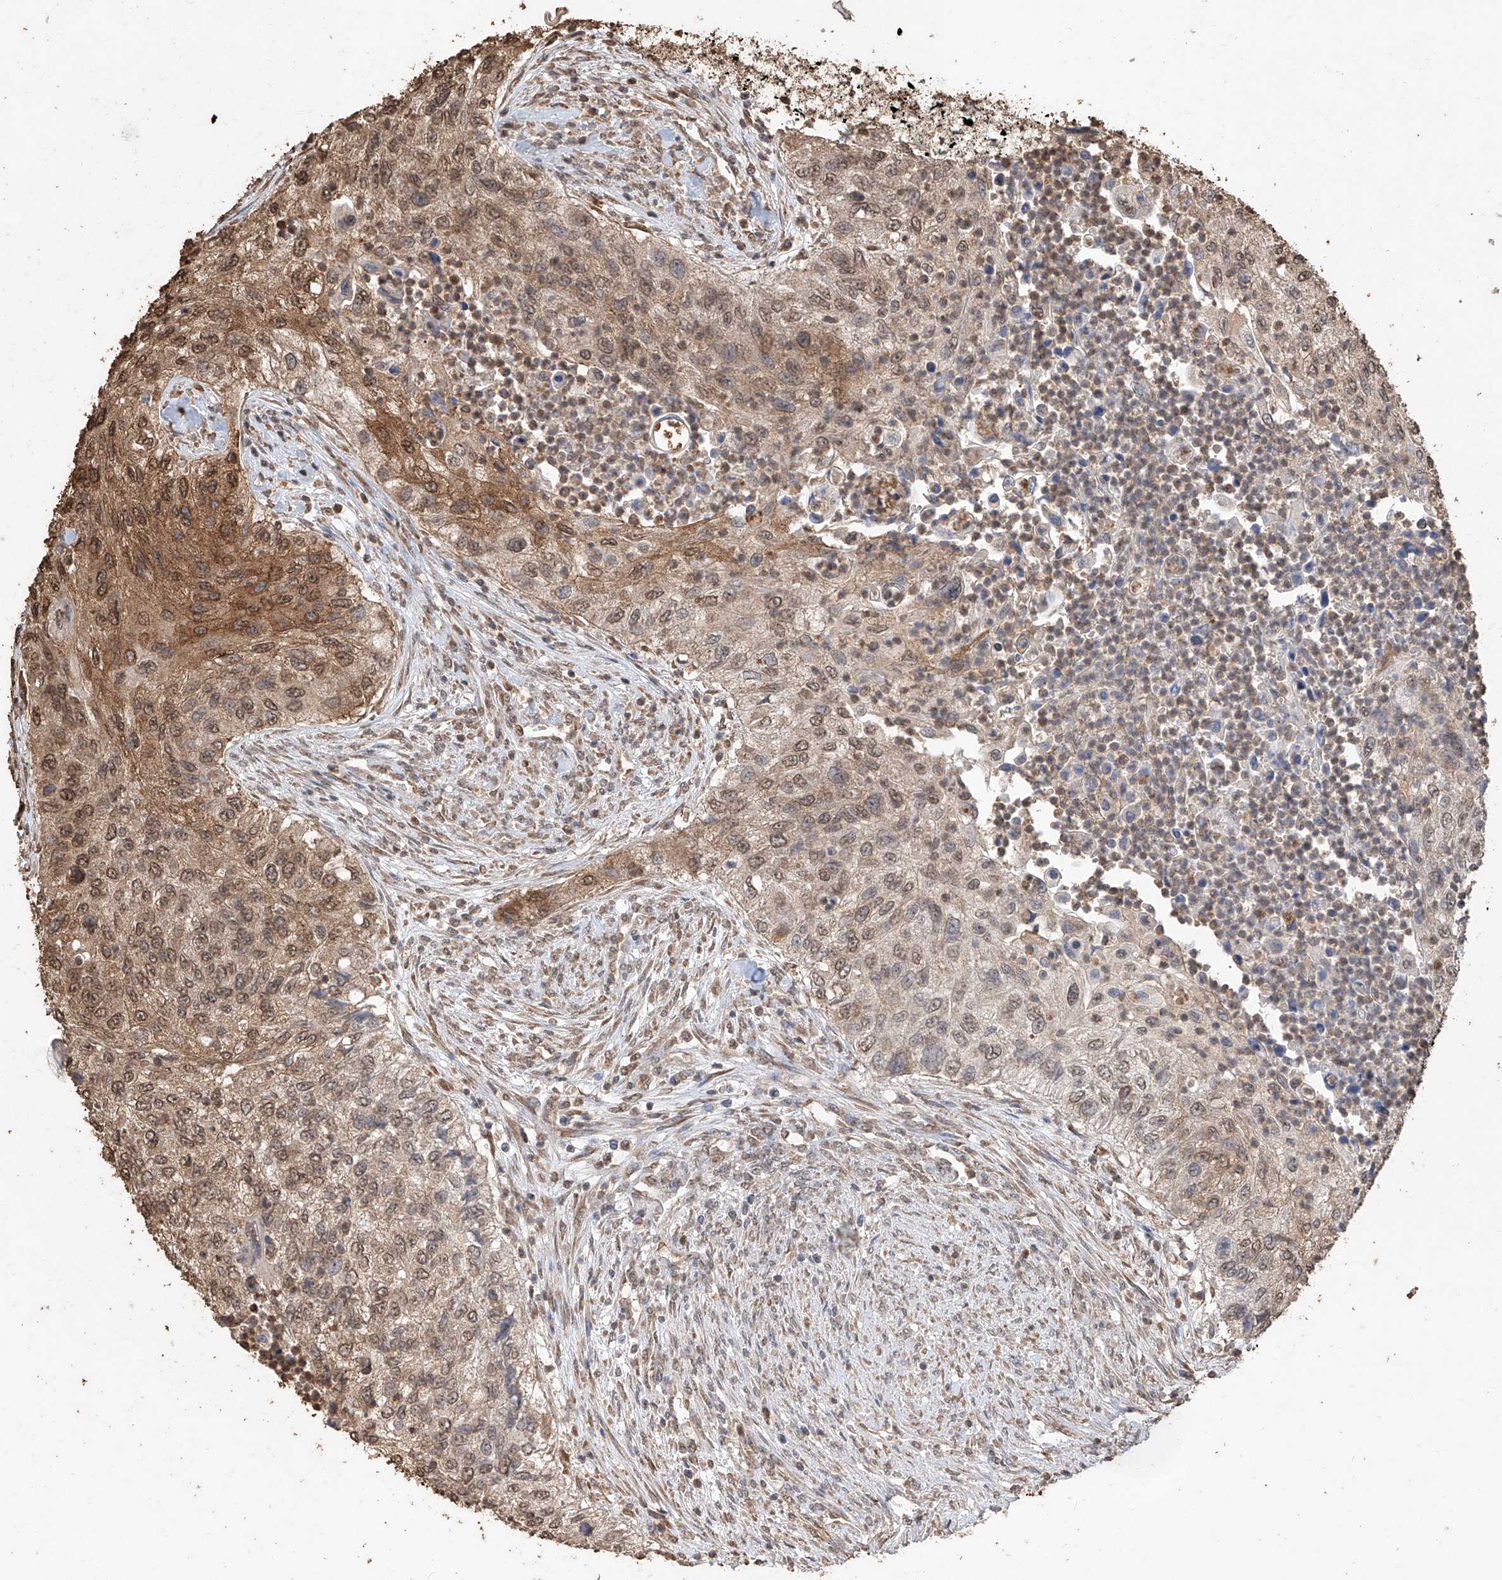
{"staining": {"intensity": "moderate", "quantity": ">75%", "location": "cytoplasmic/membranous,nuclear"}, "tissue": "urothelial cancer", "cell_type": "Tumor cells", "image_type": "cancer", "snomed": [{"axis": "morphology", "description": "Urothelial carcinoma, High grade"}, {"axis": "topography", "description": "Urinary bladder"}], "caption": "IHC staining of urothelial cancer, which displays medium levels of moderate cytoplasmic/membranous and nuclear expression in about >75% of tumor cells indicating moderate cytoplasmic/membranous and nuclear protein positivity. The staining was performed using DAB (3,3'-diaminobenzidine) (brown) for protein detection and nuclei were counterstained in hematoxylin (blue).", "gene": "ELOVL1", "patient": {"sex": "female", "age": 60}}